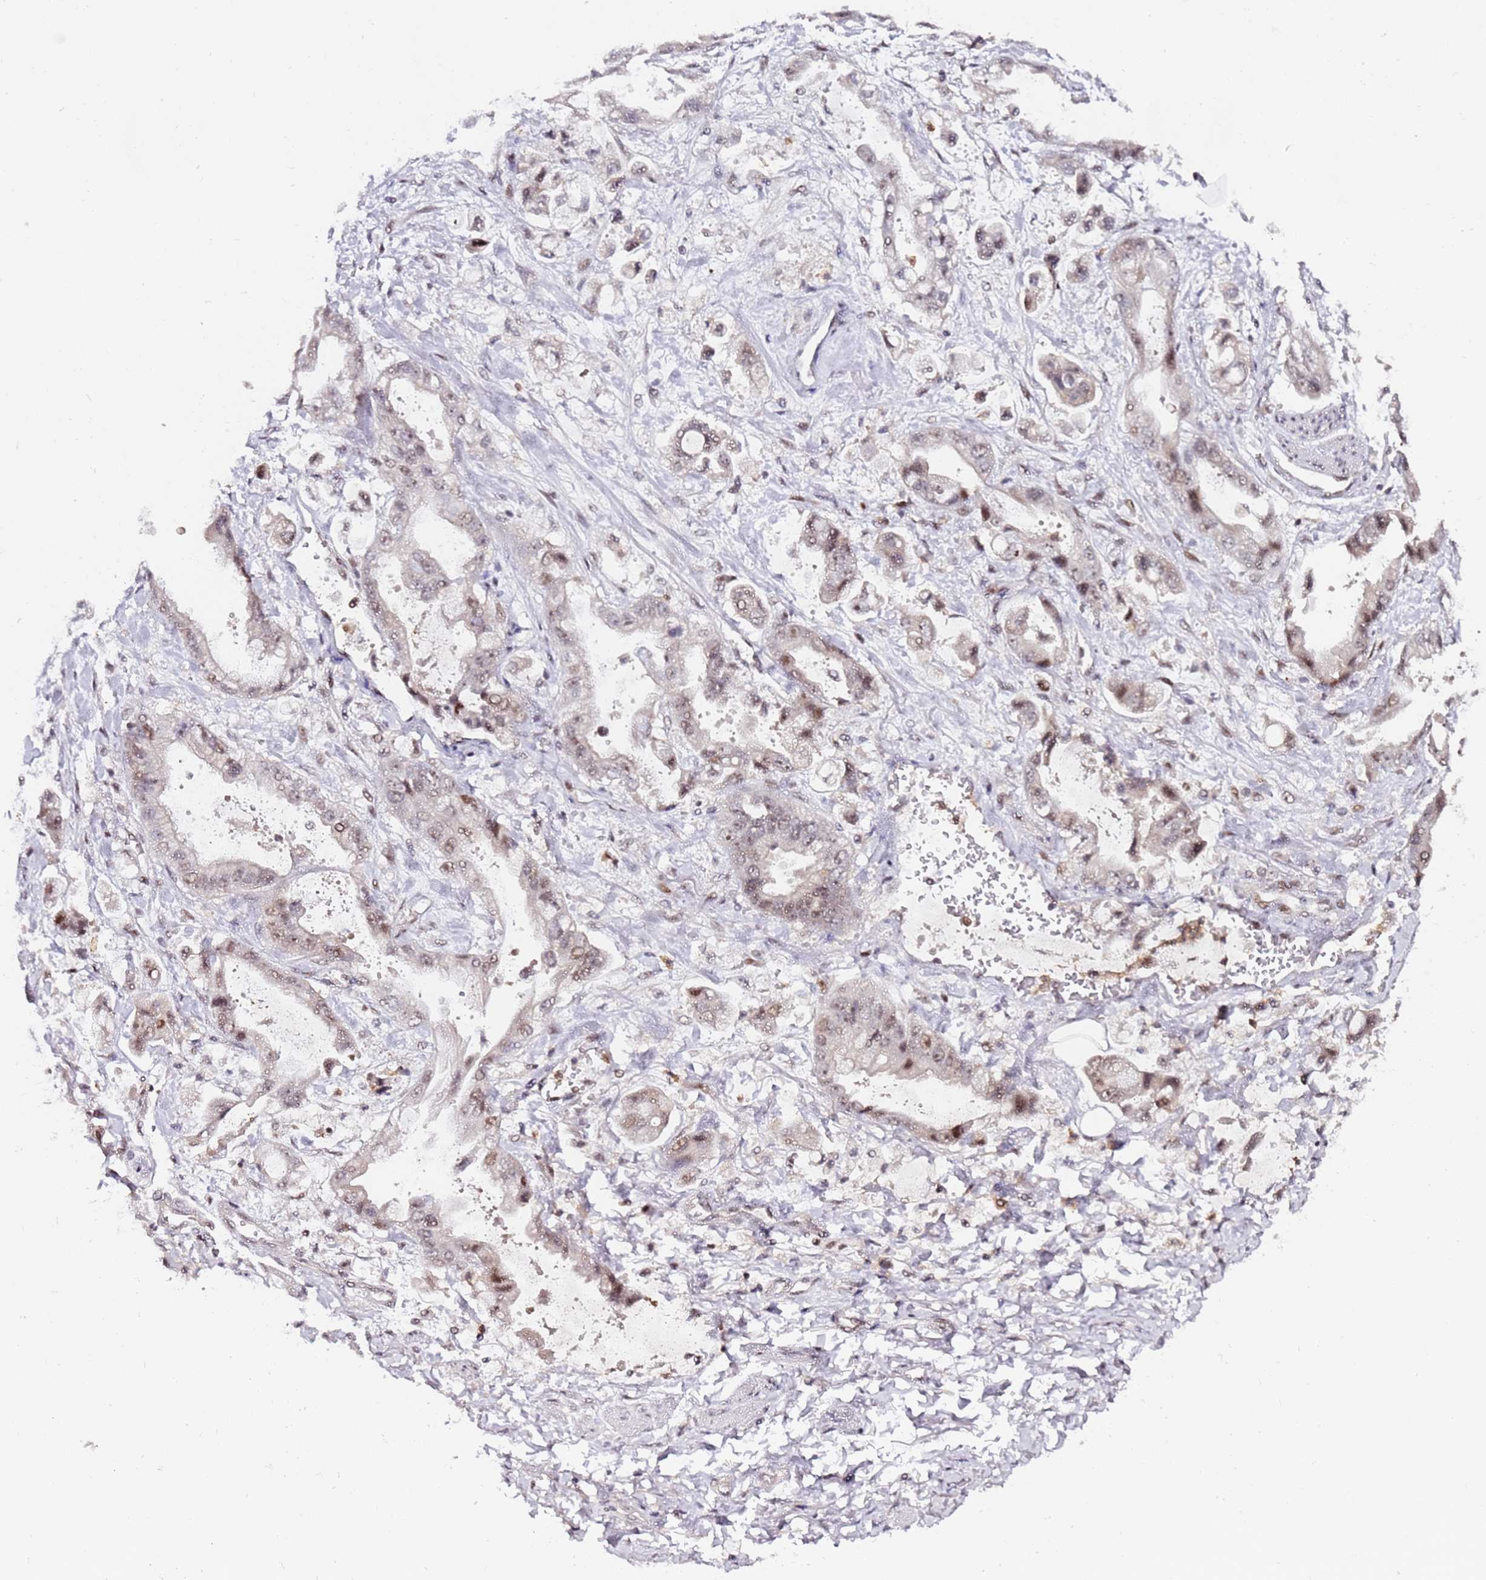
{"staining": {"intensity": "moderate", "quantity": ">75%", "location": "nuclear"}, "tissue": "stomach cancer", "cell_type": "Tumor cells", "image_type": "cancer", "snomed": [{"axis": "morphology", "description": "Adenocarcinoma, NOS"}, {"axis": "topography", "description": "Stomach"}], "caption": "Adenocarcinoma (stomach) tissue demonstrates moderate nuclear positivity in approximately >75% of tumor cells, visualized by immunohistochemistry. (DAB IHC, brown staining for protein, blue staining for nuclei).", "gene": "FCF1", "patient": {"sex": "male", "age": 62}}